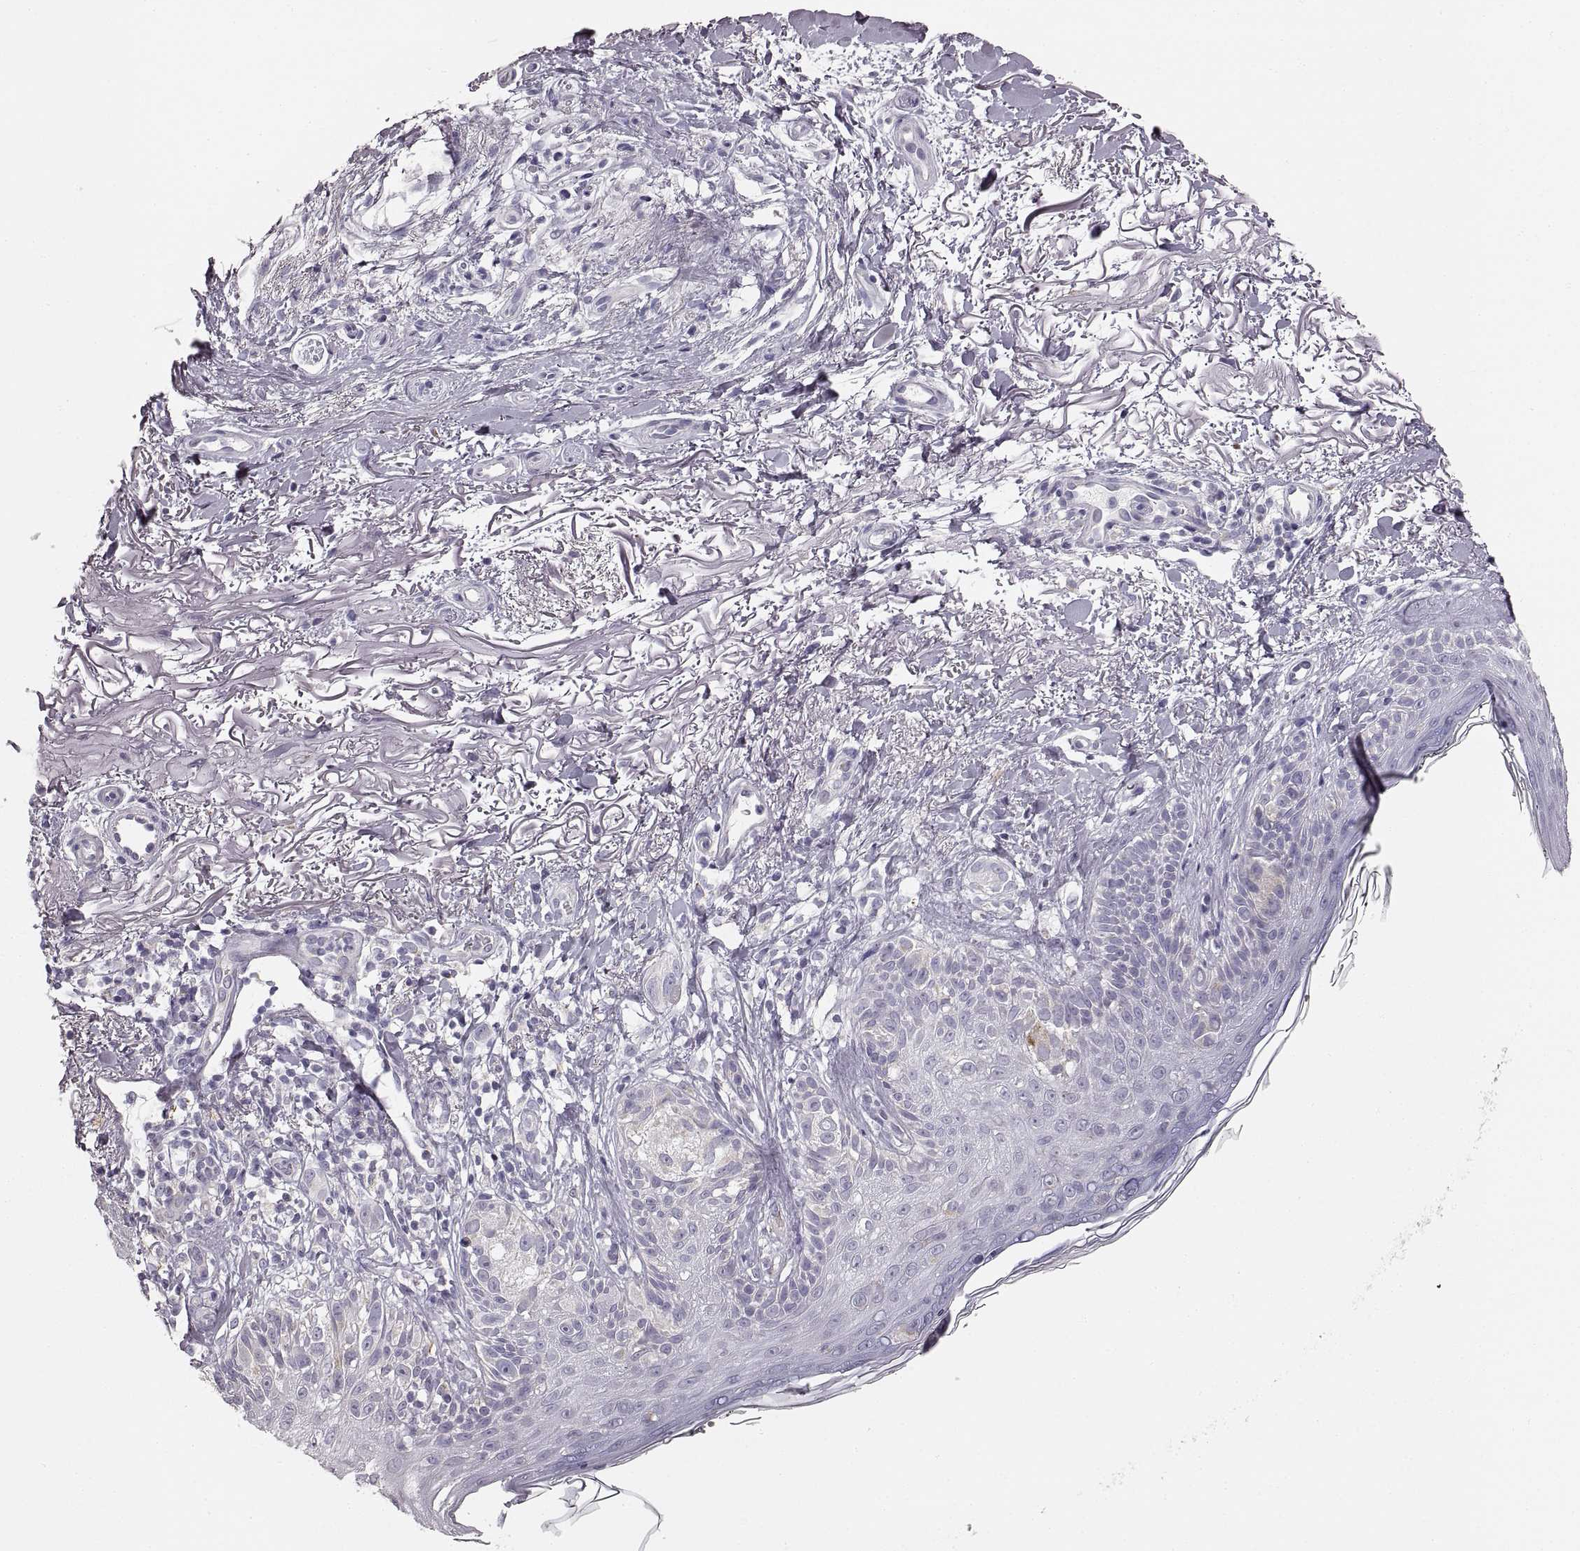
{"staining": {"intensity": "negative", "quantity": "none", "location": "none"}, "tissue": "melanoma", "cell_type": "Tumor cells", "image_type": "cancer", "snomed": [{"axis": "morphology", "description": "Malignant melanoma, NOS"}, {"axis": "topography", "description": "Skin"}], "caption": "Tumor cells show no significant protein staining in melanoma.", "gene": "RDH13", "patient": {"sex": "female", "age": 86}}